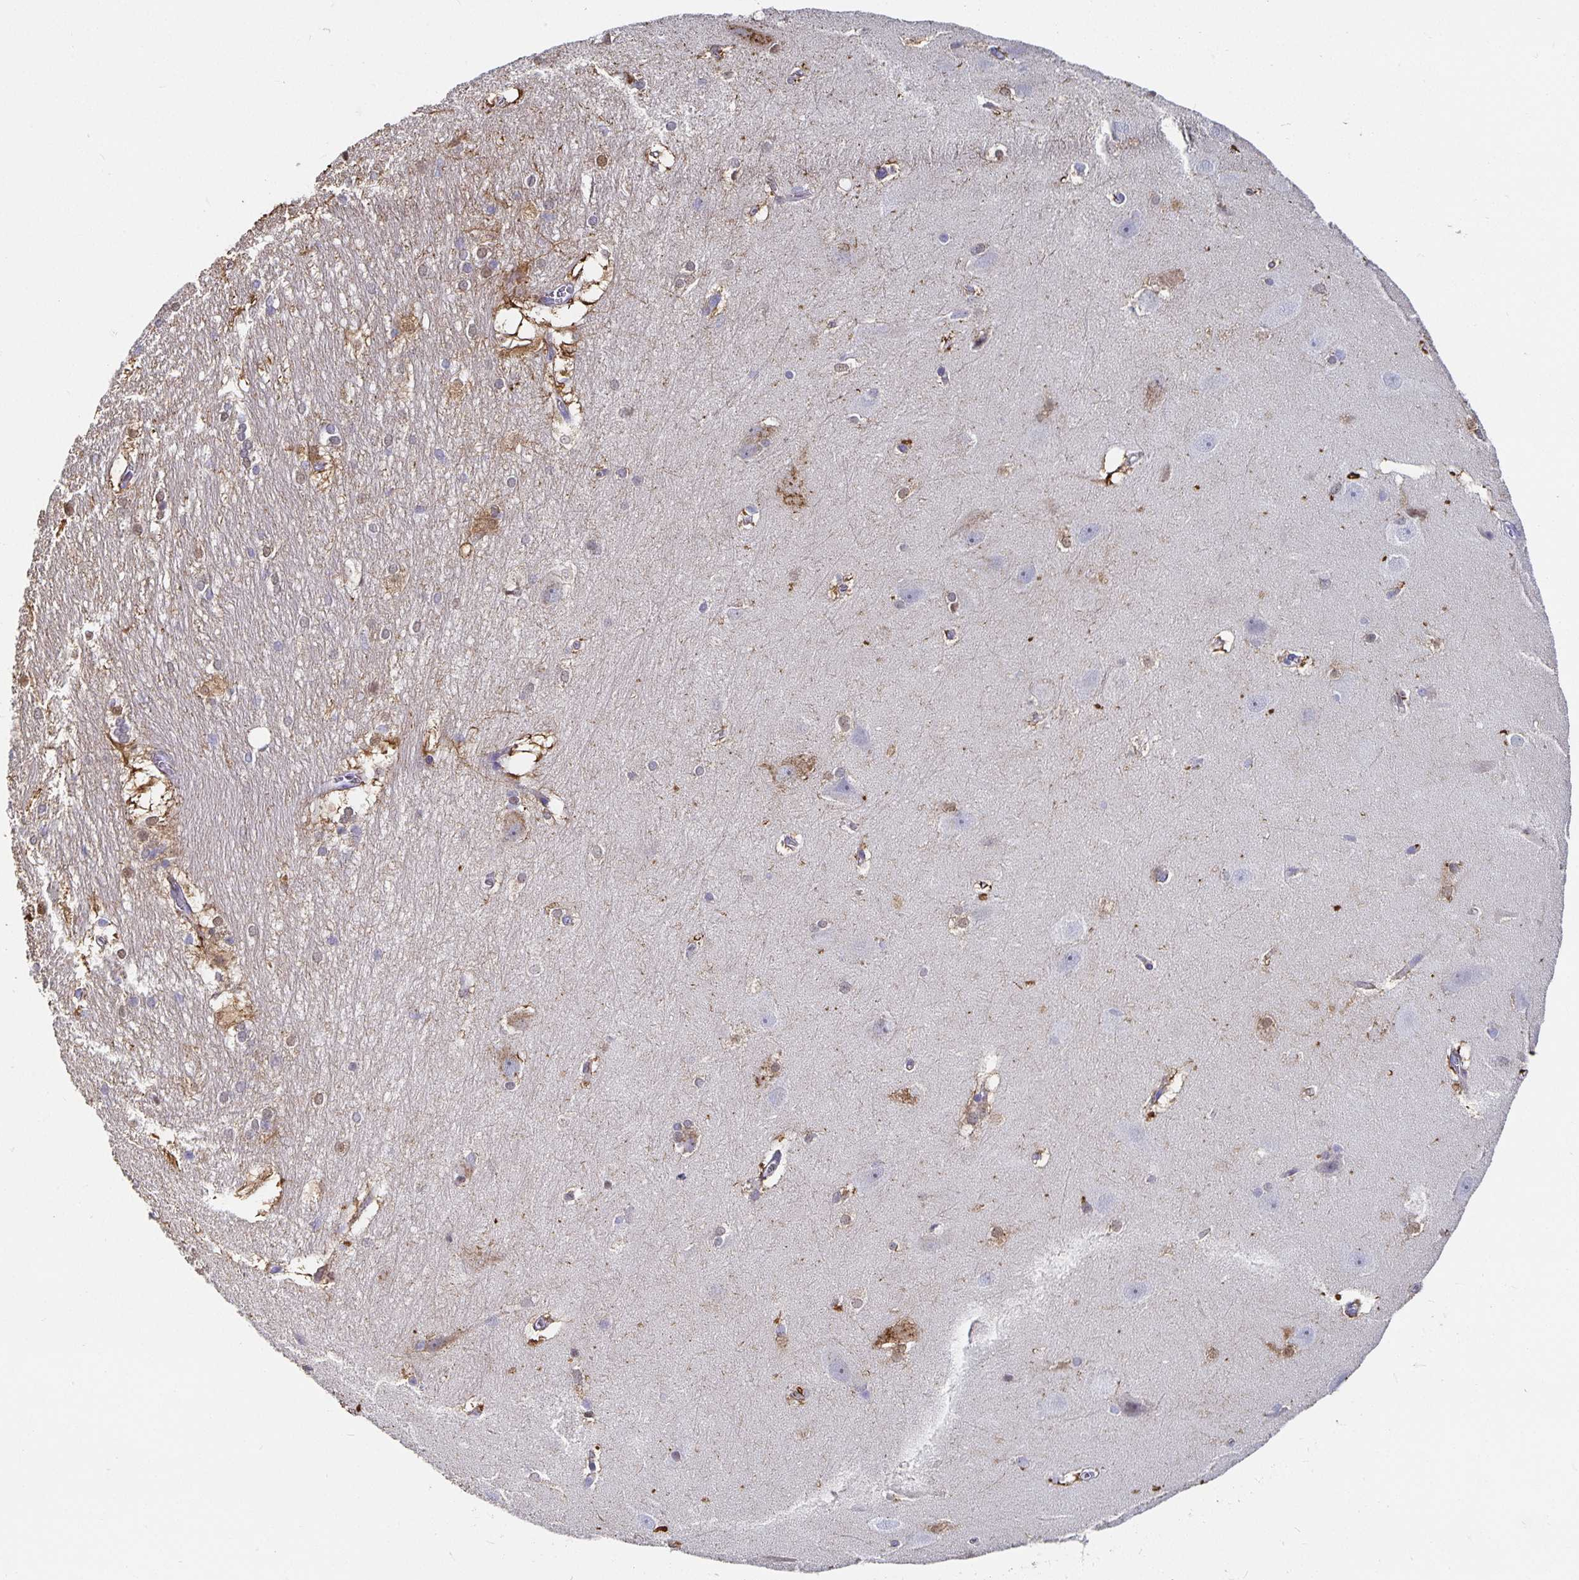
{"staining": {"intensity": "negative", "quantity": "none", "location": "none"}, "tissue": "hippocampus", "cell_type": "Glial cells", "image_type": "normal", "snomed": [{"axis": "morphology", "description": "Normal tissue, NOS"}, {"axis": "topography", "description": "Cerebral cortex"}, {"axis": "topography", "description": "Hippocampus"}], "caption": "IHC of benign hippocampus exhibits no positivity in glial cells.", "gene": "CHGA", "patient": {"sex": "female", "age": 19}}